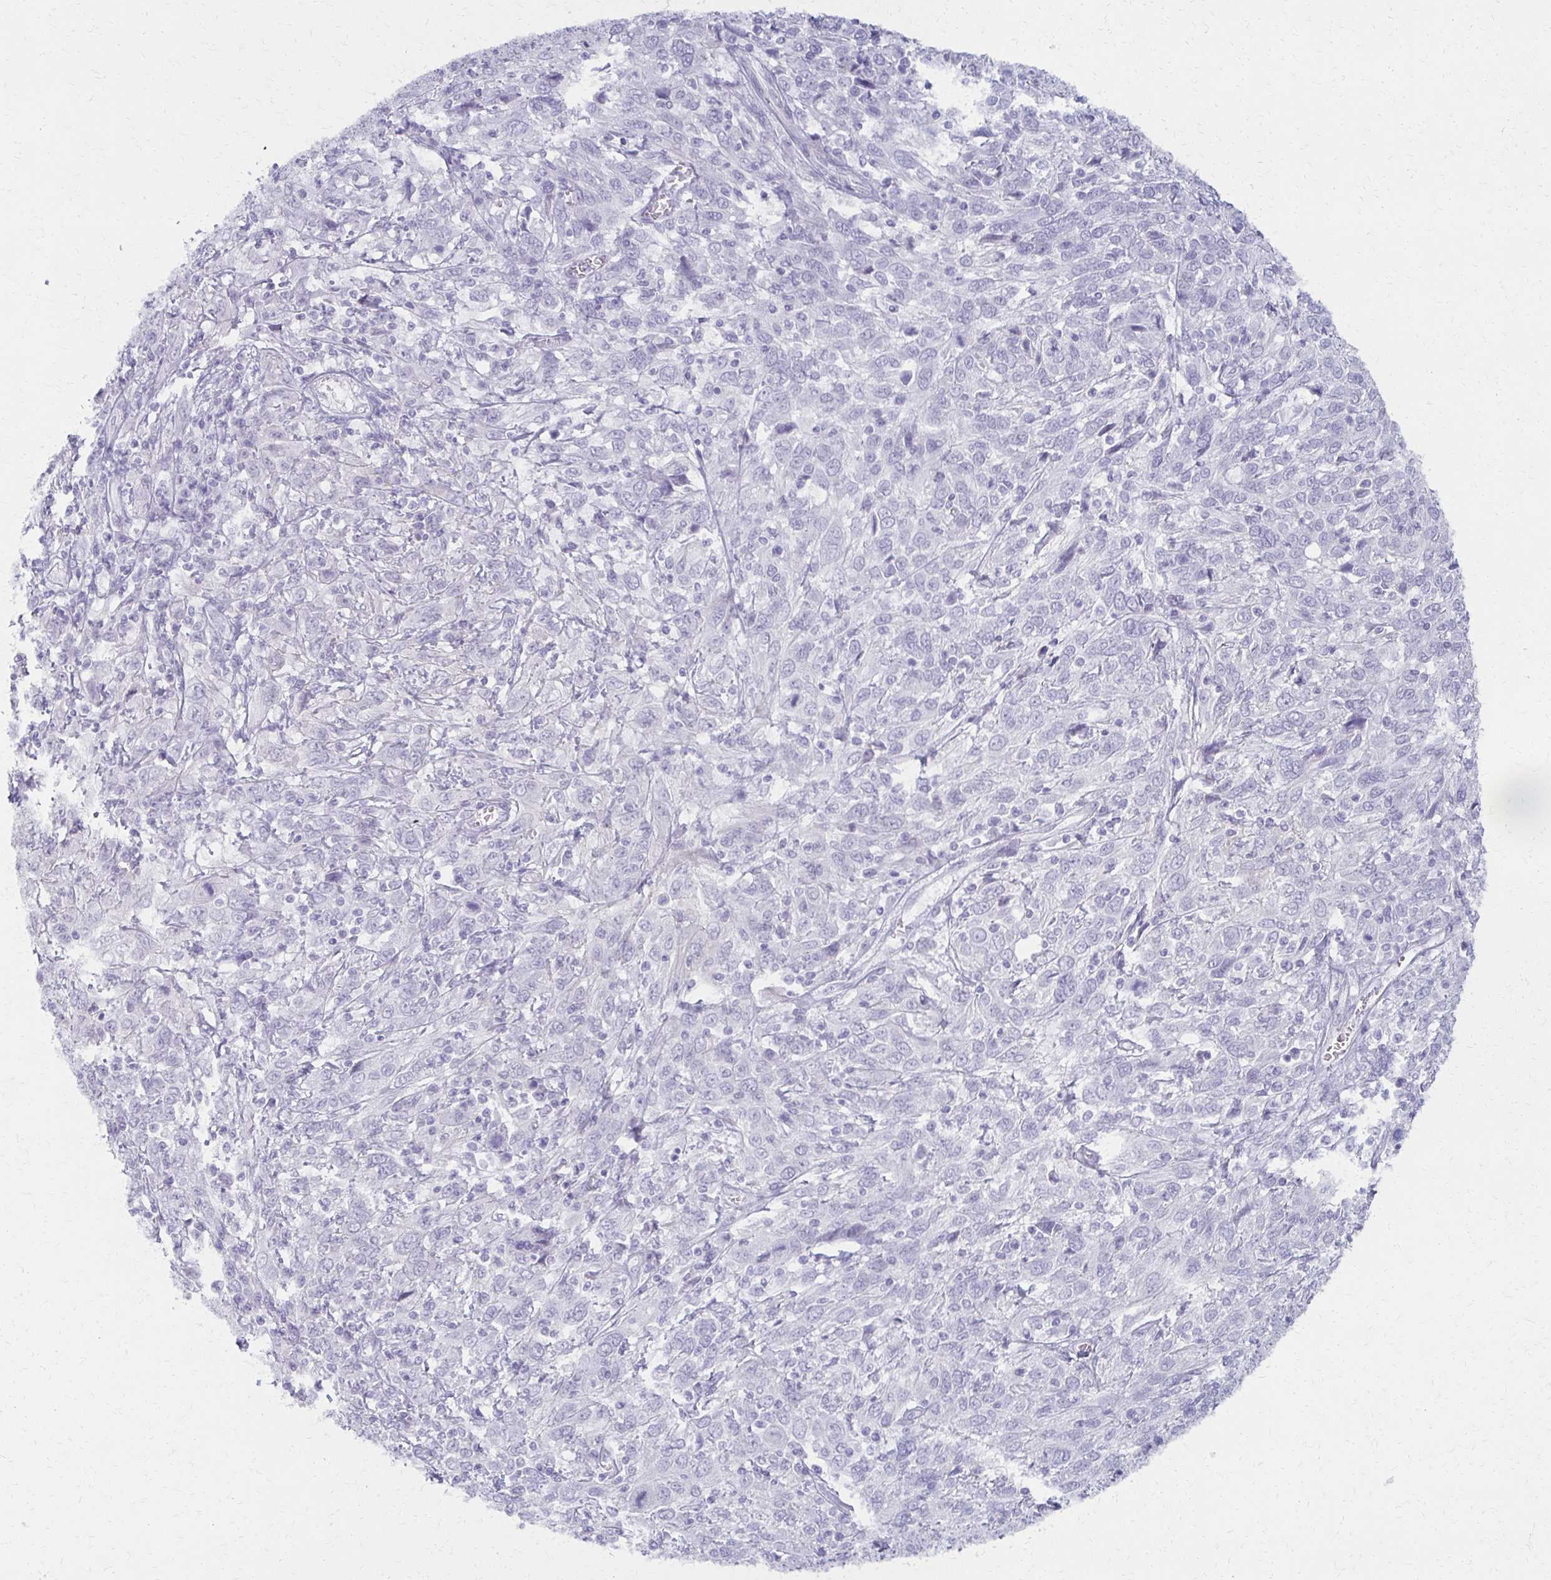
{"staining": {"intensity": "negative", "quantity": "none", "location": "none"}, "tissue": "cervical cancer", "cell_type": "Tumor cells", "image_type": "cancer", "snomed": [{"axis": "morphology", "description": "Squamous cell carcinoma, NOS"}, {"axis": "topography", "description": "Cervix"}], "caption": "IHC of cervical cancer (squamous cell carcinoma) shows no staining in tumor cells.", "gene": "MORC4", "patient": {"sex": "female", "age": 46}}